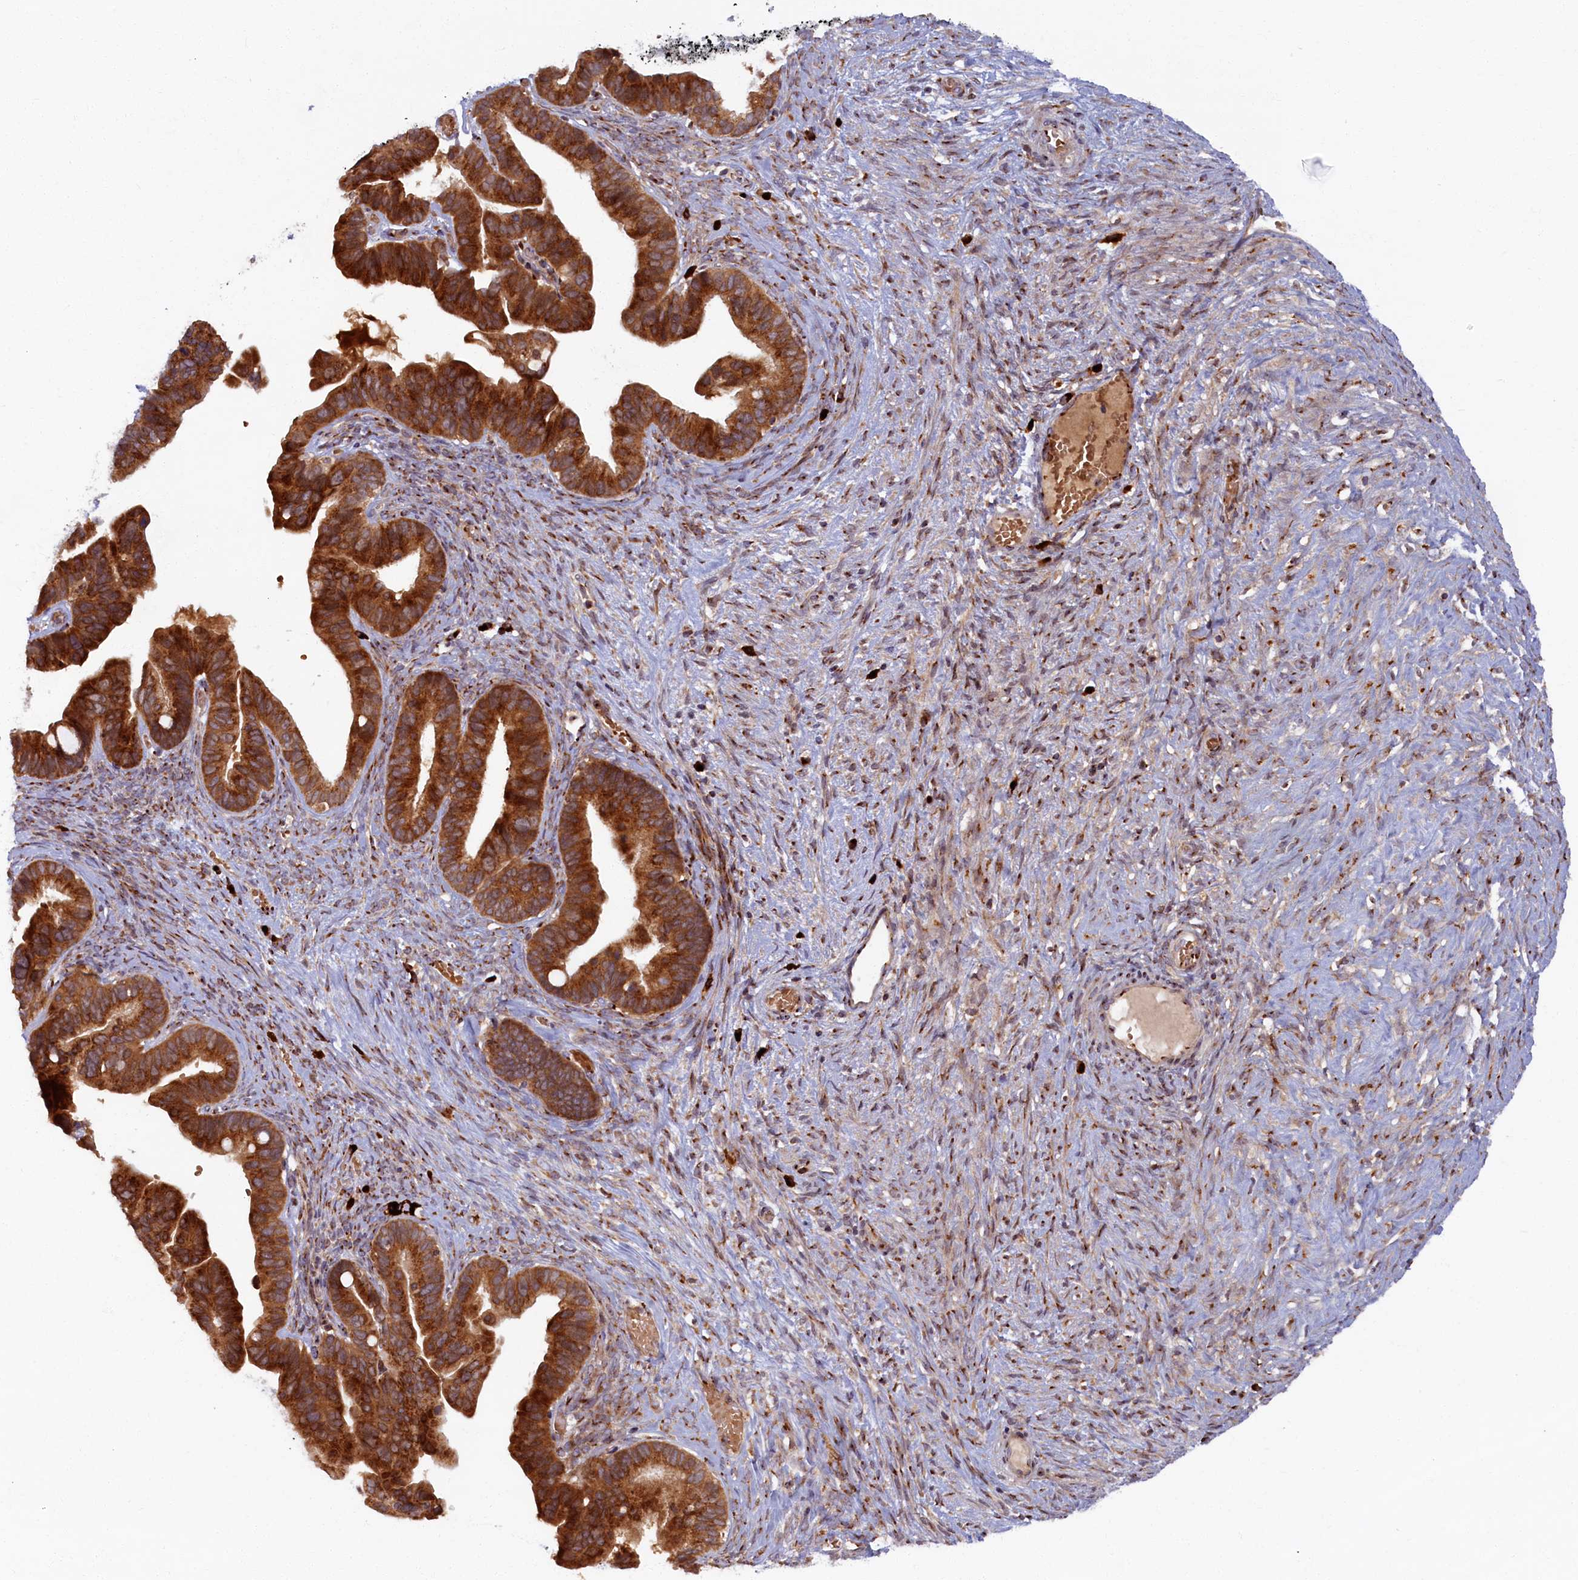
{"staining": {"intensity": "strong", "quantity": ">75%", "location": "cytoplasmic/membranous"}, "tissue": "ovarian cancer", "cell_type": "Tumor cells", "image_type": "cancer", "snomed": [{"axis": "morphology", "description": "Cystadenocarcinoma, serous, NOS"}, {"axis": "topography", "description": "Ovary"}], "caption": "Ovarian cancer was stained to show a protein in brown. There is high levels of strong cytoplasmic/membranous positivity in about >75% of tumor cells. (Brightfield microscopy of DAB IHC at high magnification).", "gene": "BLVRB", "patient": {"sex": "female", "age": 56}}